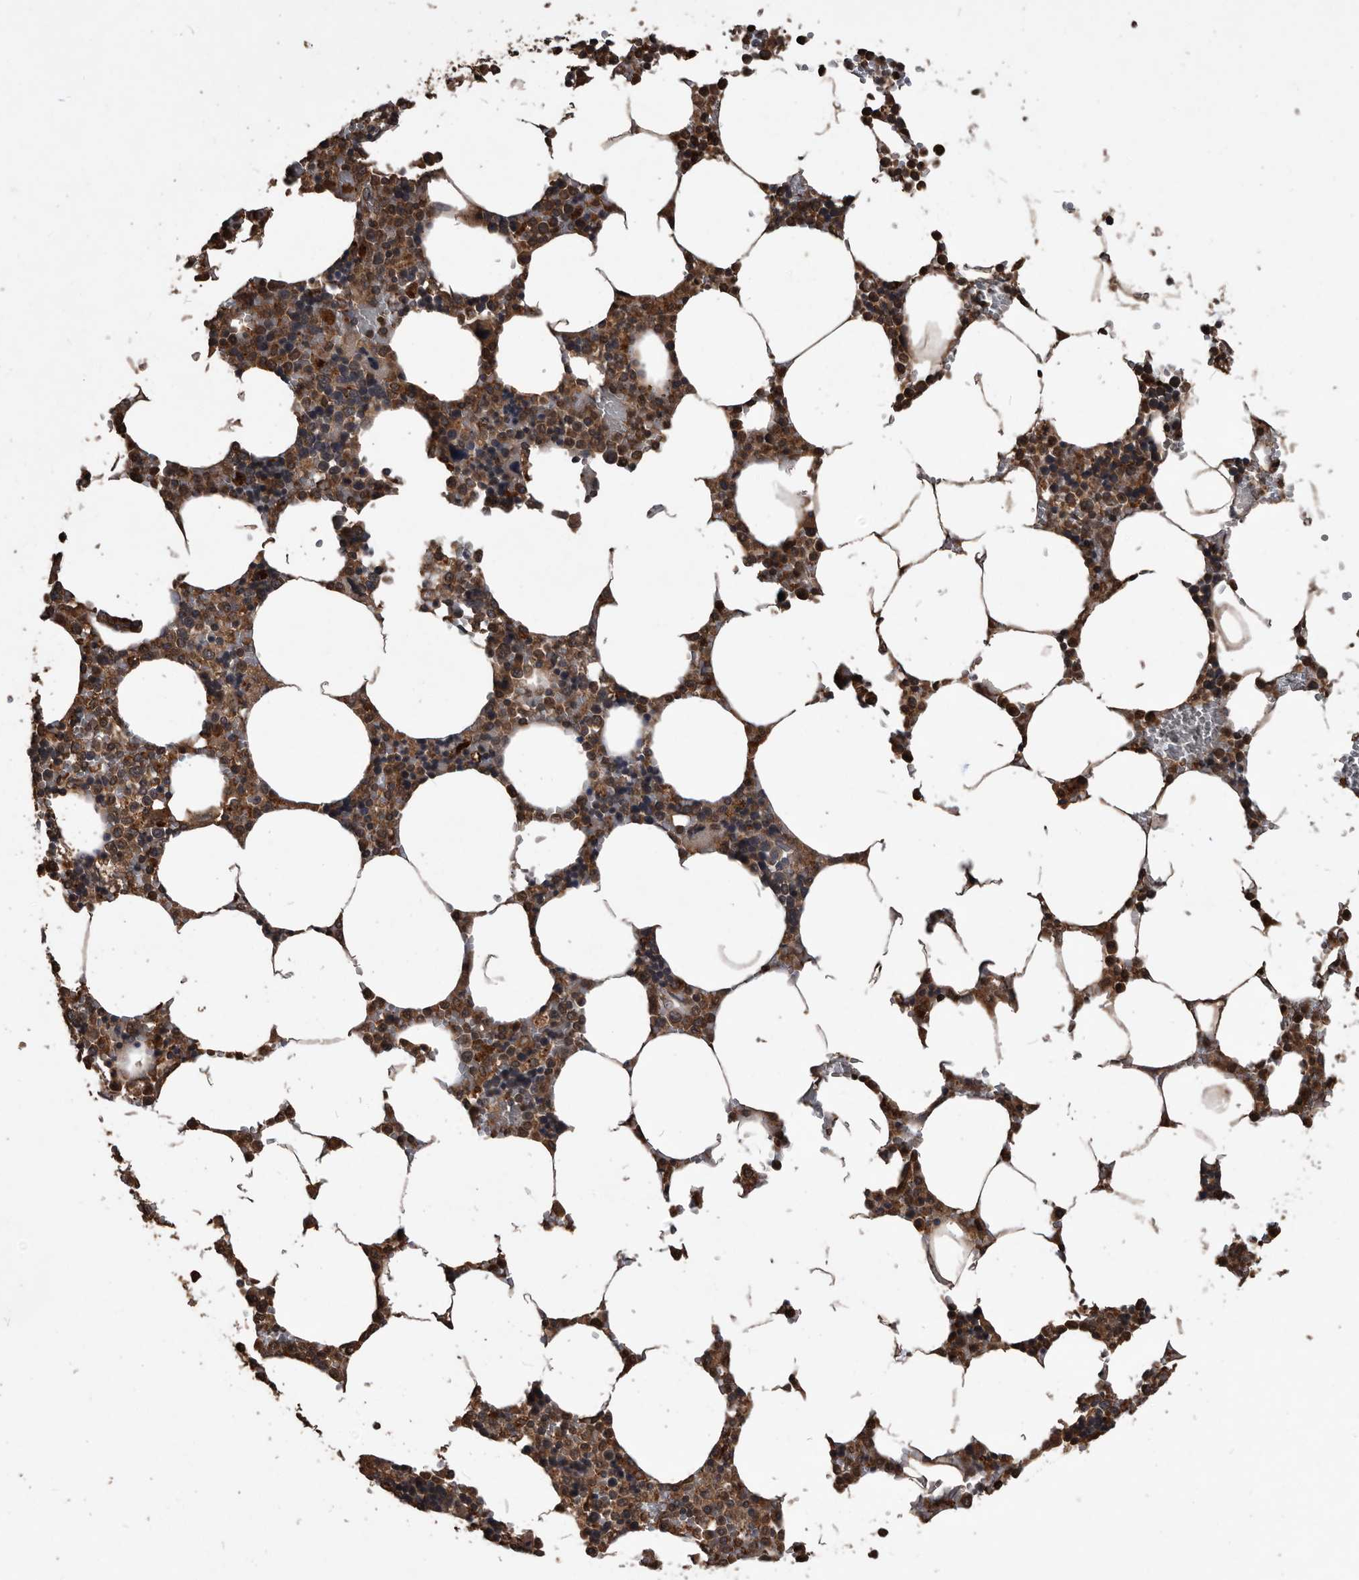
{"staining": {"intensity": "strong", "quantity": "25%-75%", "location": "cytoplasmic/membranous"}, "tissue": "bone marrow", "cell_type": "Hematopoietic cells", "image_type": "normal", "snomed": [{"axis": "morphology", "description": "Normal tissue, NOS"}, {"axis": "topography", "description": "Bone marrow"}], "caption": "Bone marrow was stained to show a protein in brown. There is high levels of strong cytoplasmic/membranous positivity in about 25%-75% of hematopoietic cells.", "gene": "NRBP1", "patient": {"sex": "male", "age": 70}}